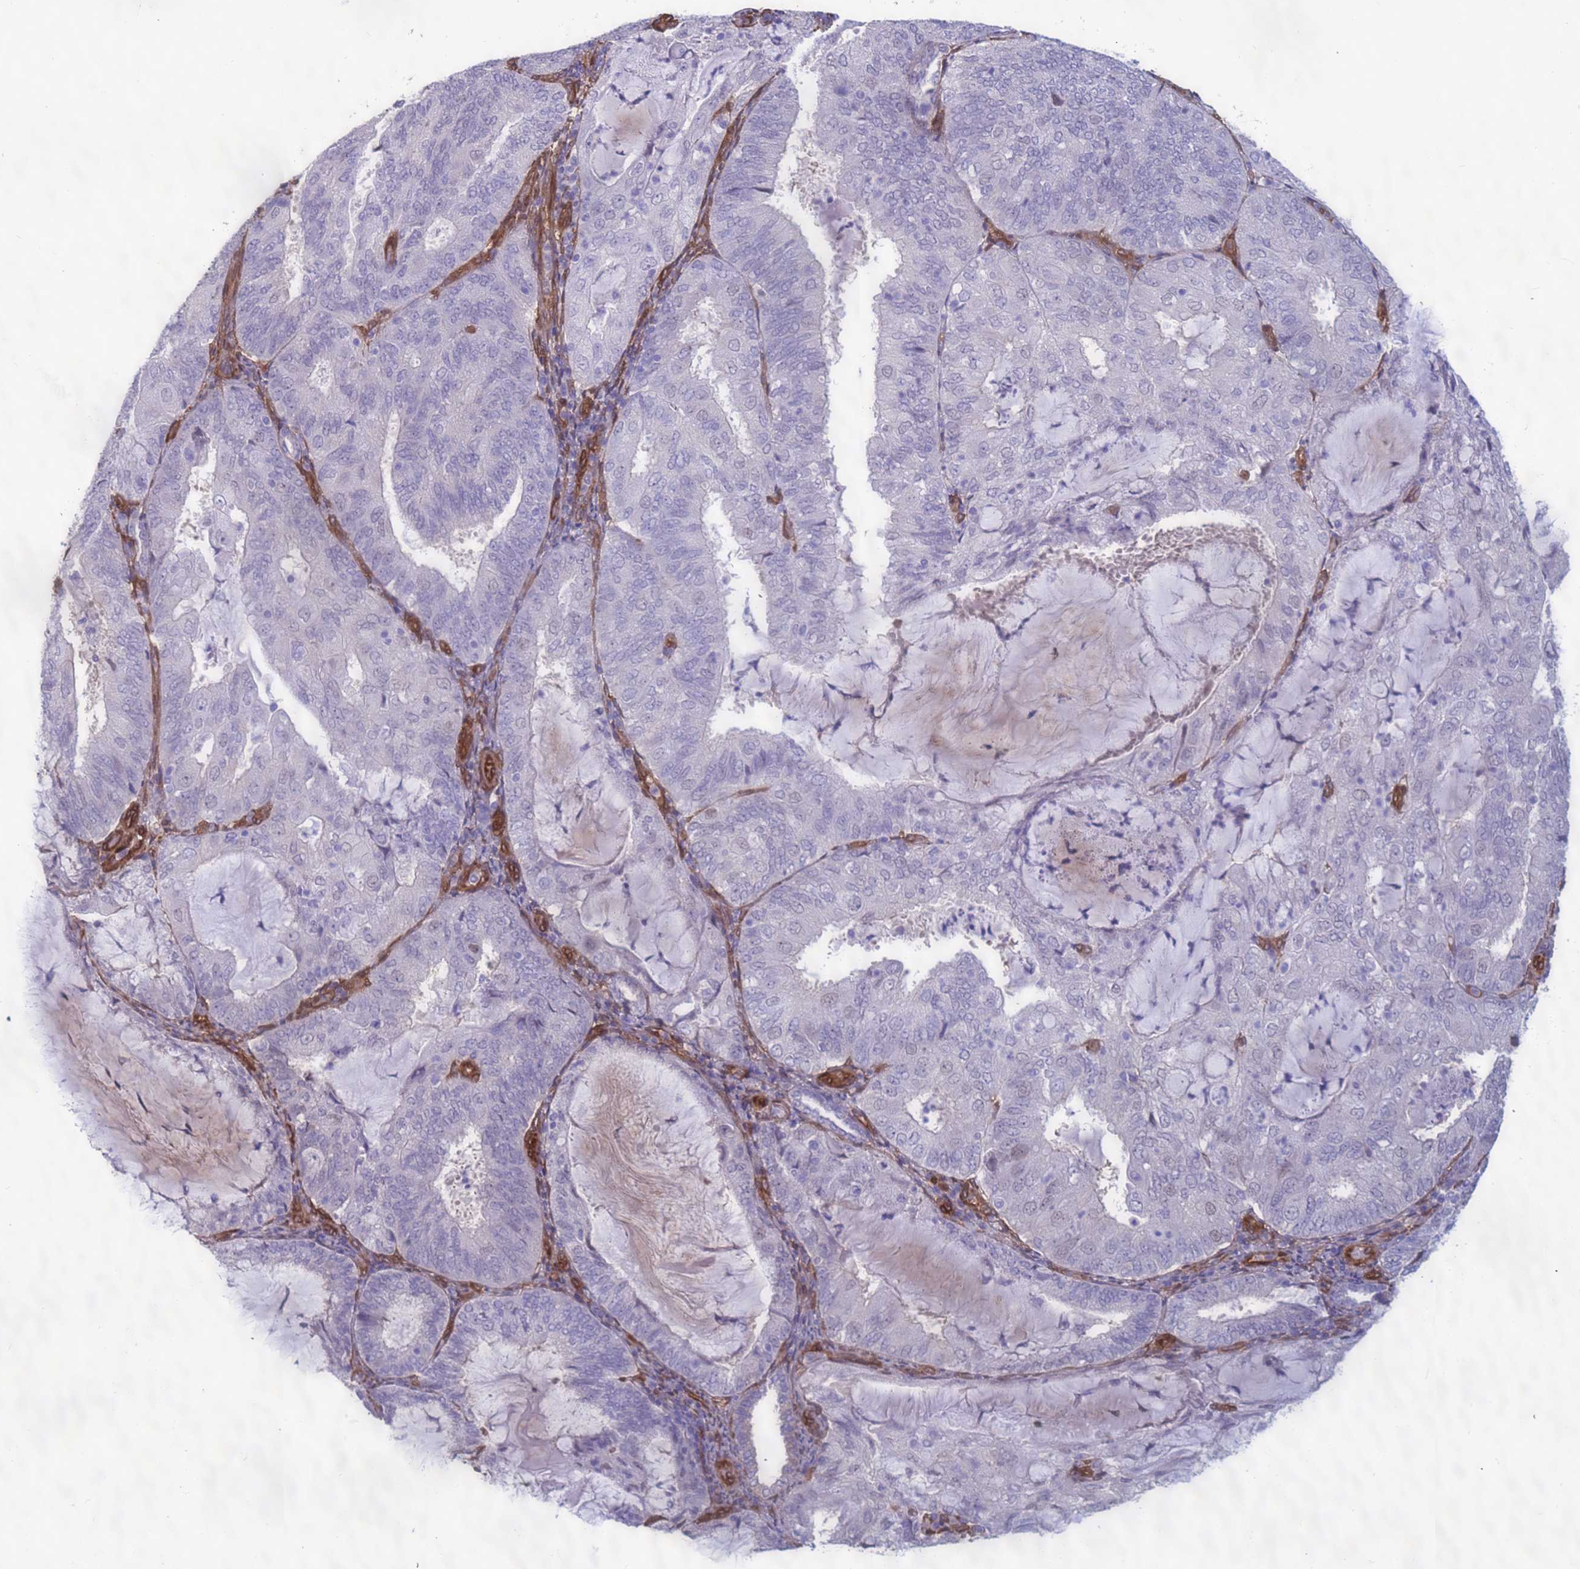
{"staining": {"intensity": "negative", "quantity": "none", "location": "none"}, "tissue": "endometrial cancer", "cell_type": "Tumor cells", "image_type": "cancer", "snomed": [{"axis": "morphology", "description": "Adenocarcinoma, NOS"}, {"axis": "topography", "description": "Endometrium"}], "caption": "This is an immunohistochemistry micrograph of human endometrial adenocarcinoma. There is no positivity in tumor cells.", "gene": "EHD2", "patient": {"sex": "female", "age": 81}}